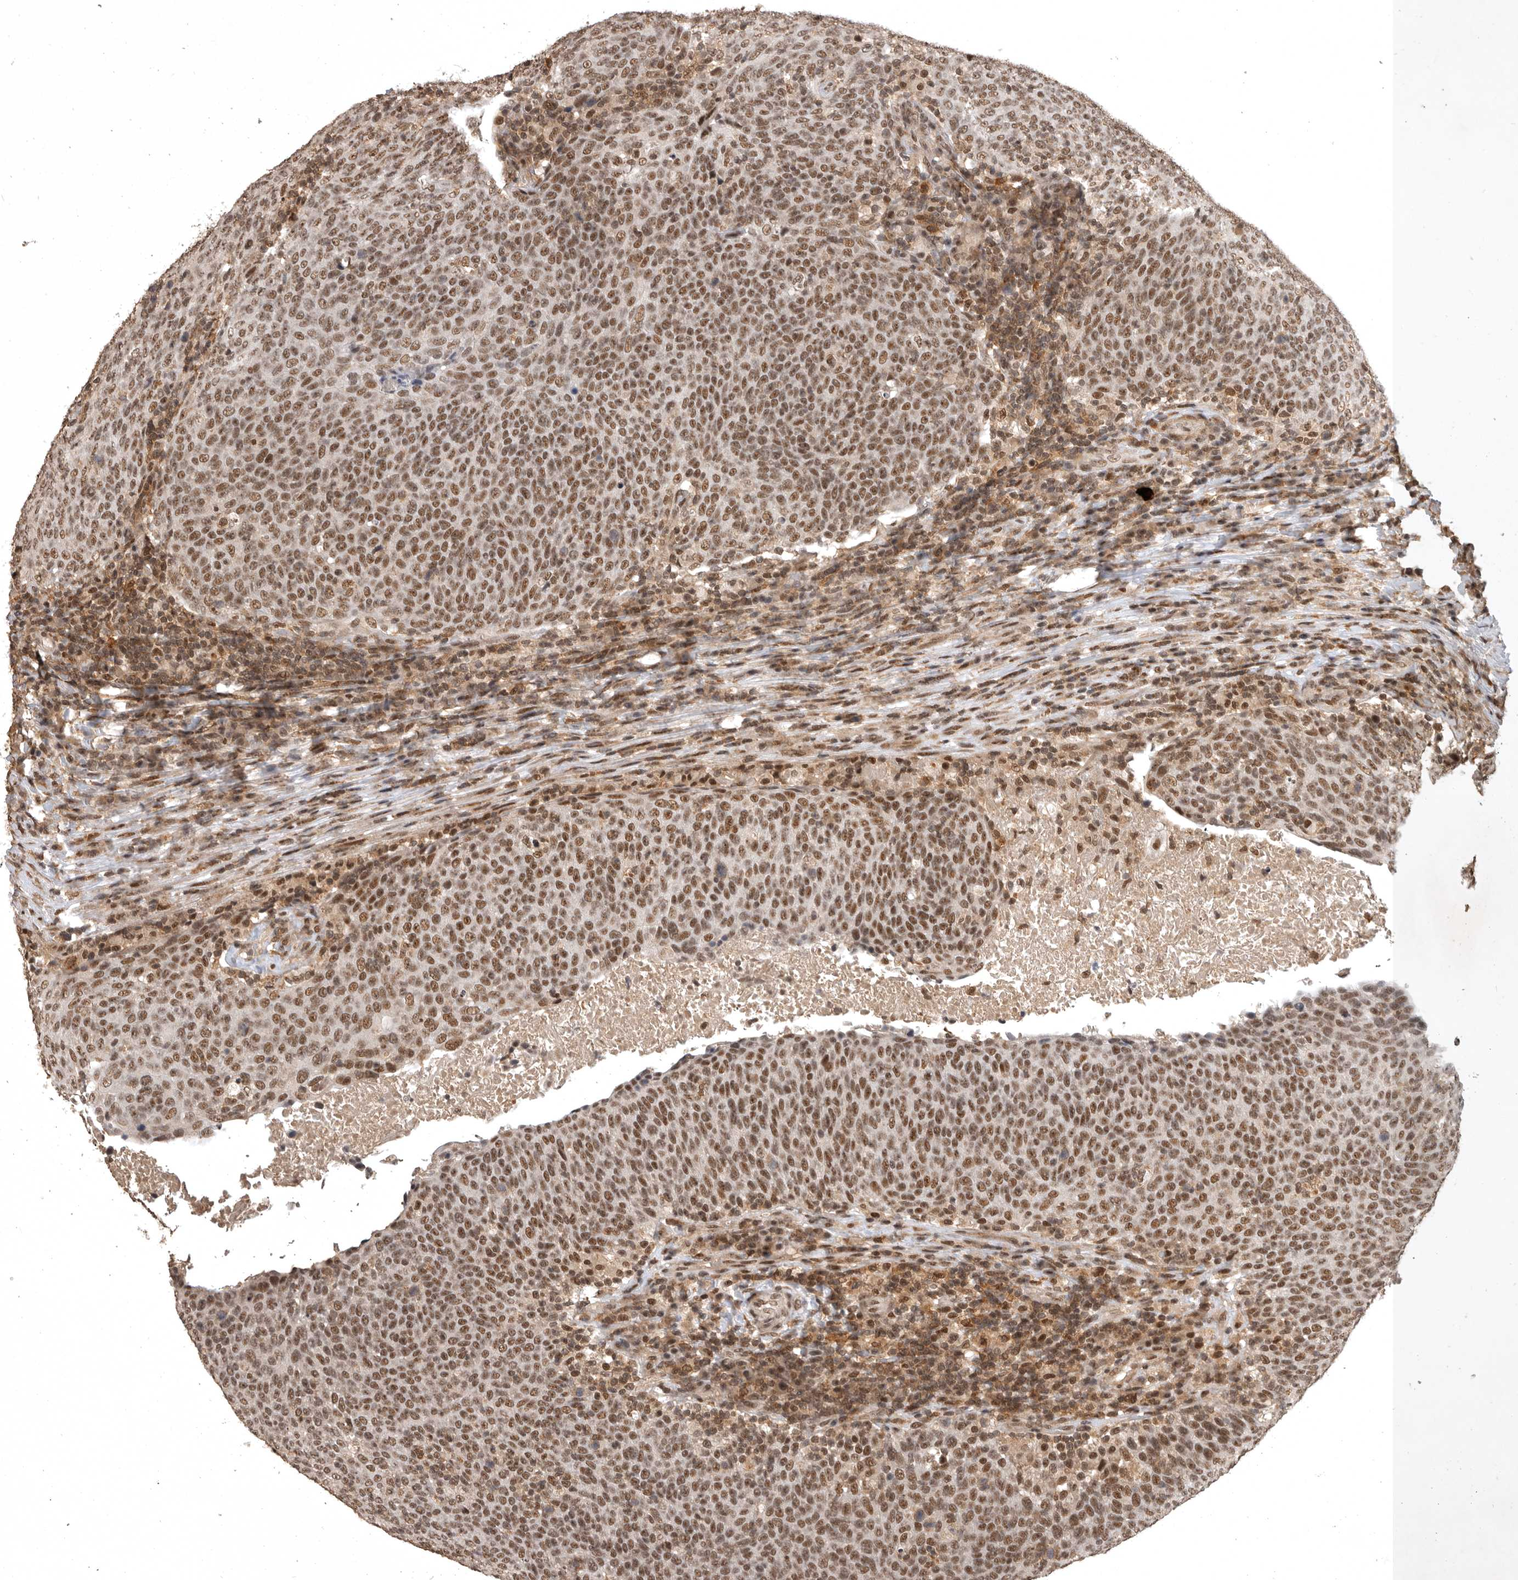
{"staining": {"intensity": "strong", "quantity": ">75%", "location": "nuclear"}, "tissue": "head and neck cancer", "cell_type": "Tumor cells", "image_type": "cancer", "snomed": [{"axis": "morphology", "description": "Squamous cell carcinoma, NOS"}, {"axis": "morphology", "description": "Squamous cell carcinoma, metastatic, NOS"}, {"axis": "topography", "description": "Lymph node"}, {"axis": "topography", "description": "Head-Neck"}], "caption": "Immunohistochemistry (DAB (3,3'-diaminobenzidine)) staining of human head and neck squamous cell carcinoma displays strong nuclear protein expression in approximately >75% of tumor cells.", "gene": "CBLL1", "patient": {"sex": "male", "age": 62}}